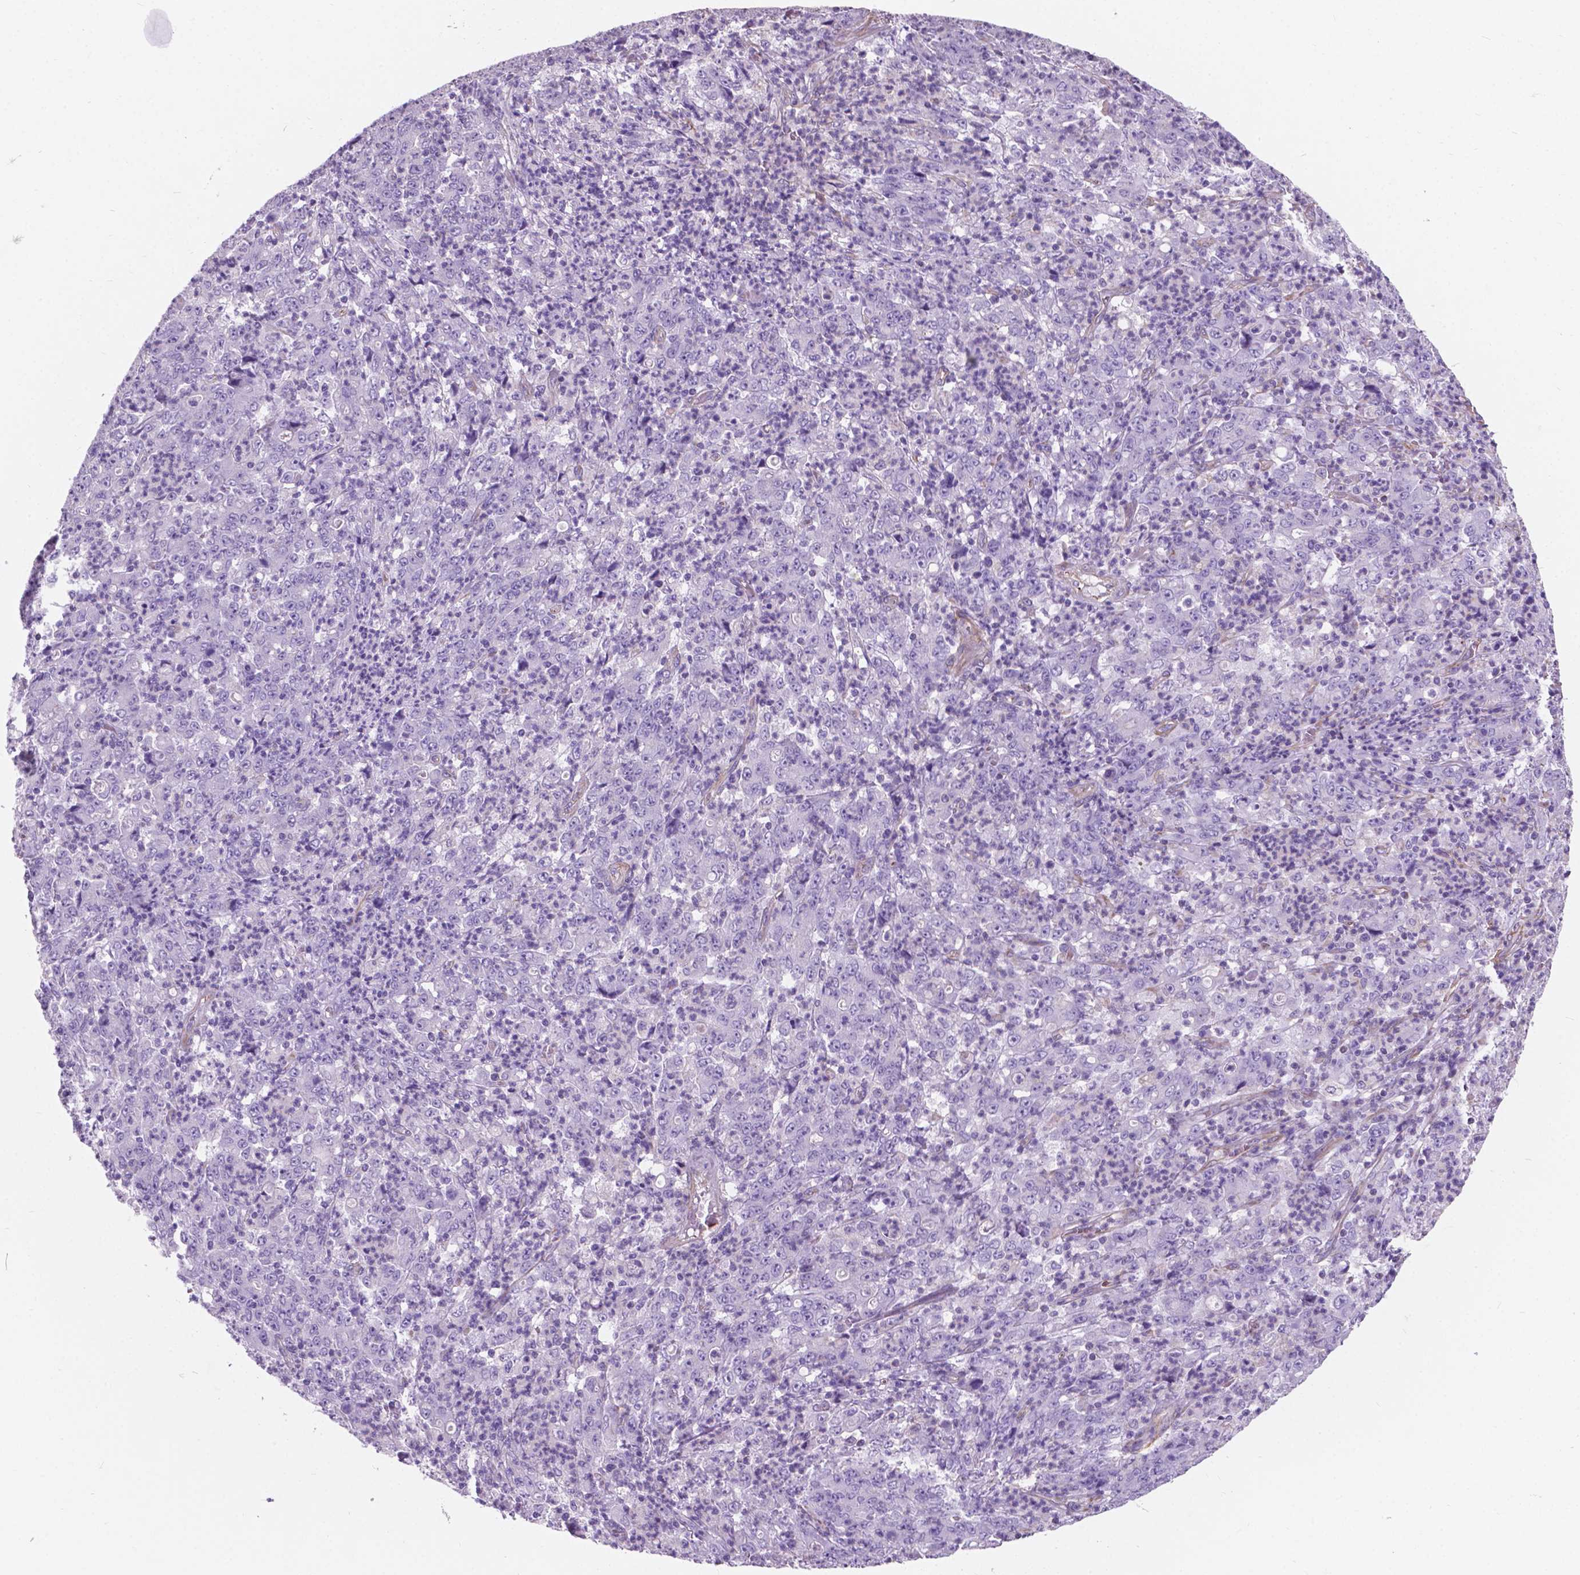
{"staining": {"intensity": "negative", "quantity": "none", "location": "none"}, "tissue": "stomach cancer", "cell_type": "Tumor cells", "image_type": "cancer", "snomed": [{"axis": "morphology", "description": "Adenocarcinoma, NOS"}, {"axis": "topography", "description": "Stomach, lower"}], "caption": "Immunohistochemistry (IHC) image of neoplastic tissue: human stomach cancer (adenocarcinoma) stained with DAB (3,3'-diaminobenzidine) displays no significant protein staining in tumor cells.", "gene": "AMOT", "patient": {"sex": "female", "age": 71}}